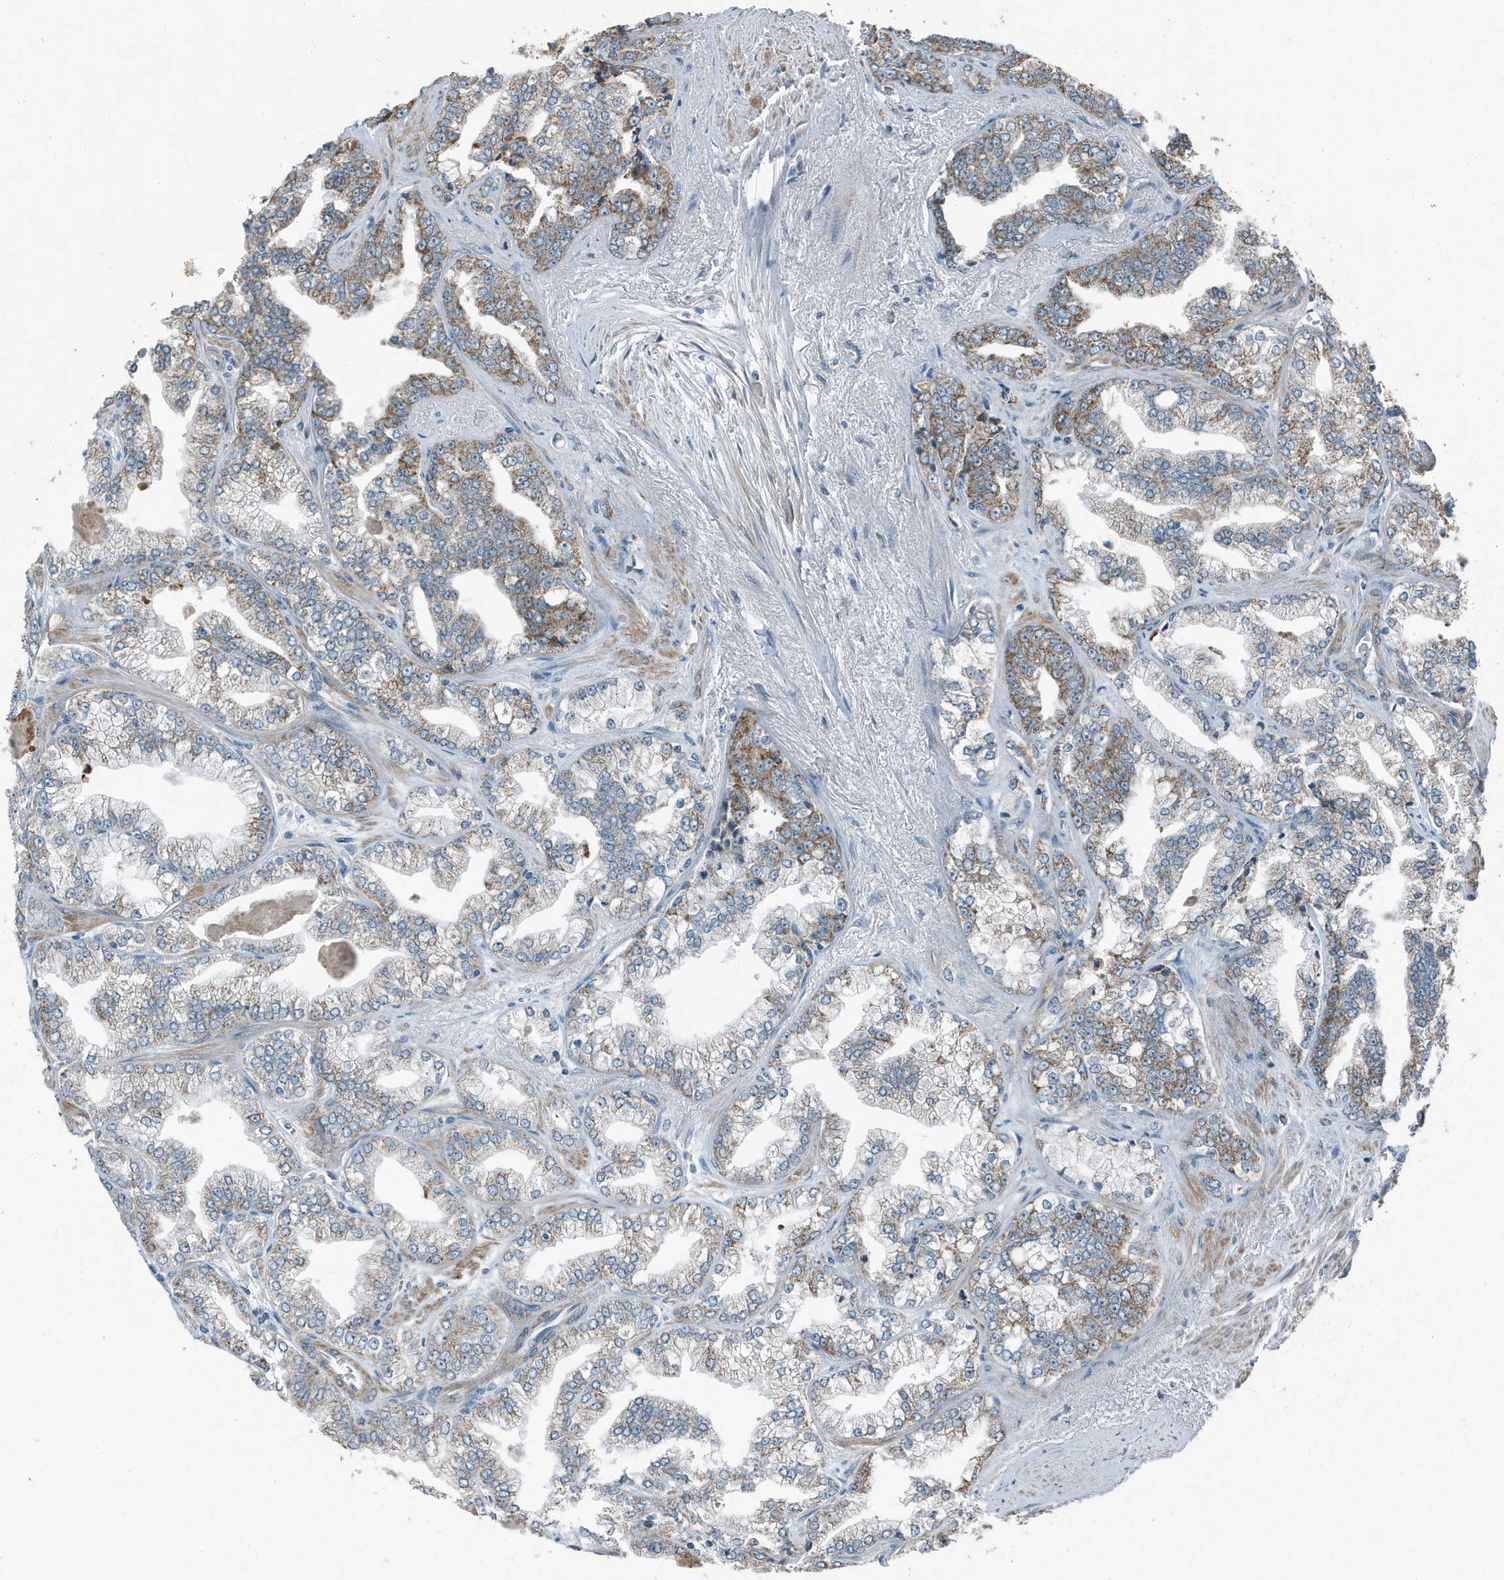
{"staining": {"intensity": "moderate", "quantity": "25%-75%", "location": "cytoplasmic/membranous"}, "tissue": "prostate cancer", "cell_type": "Tumor cells", "image_type": "cancer", "snomed": [{"axis": "morphology", "description": "Adenocarcinoma, High grade"}, {"axis": "topography", "description": "Prostate"}], "caption": "Adenocarcinoma (high-grade) (prostate) stained with a protein marker displays moderate staining in tumor cells.", "gene": "MT-CYB", "patient": {"sex": "male", "age": 71}}